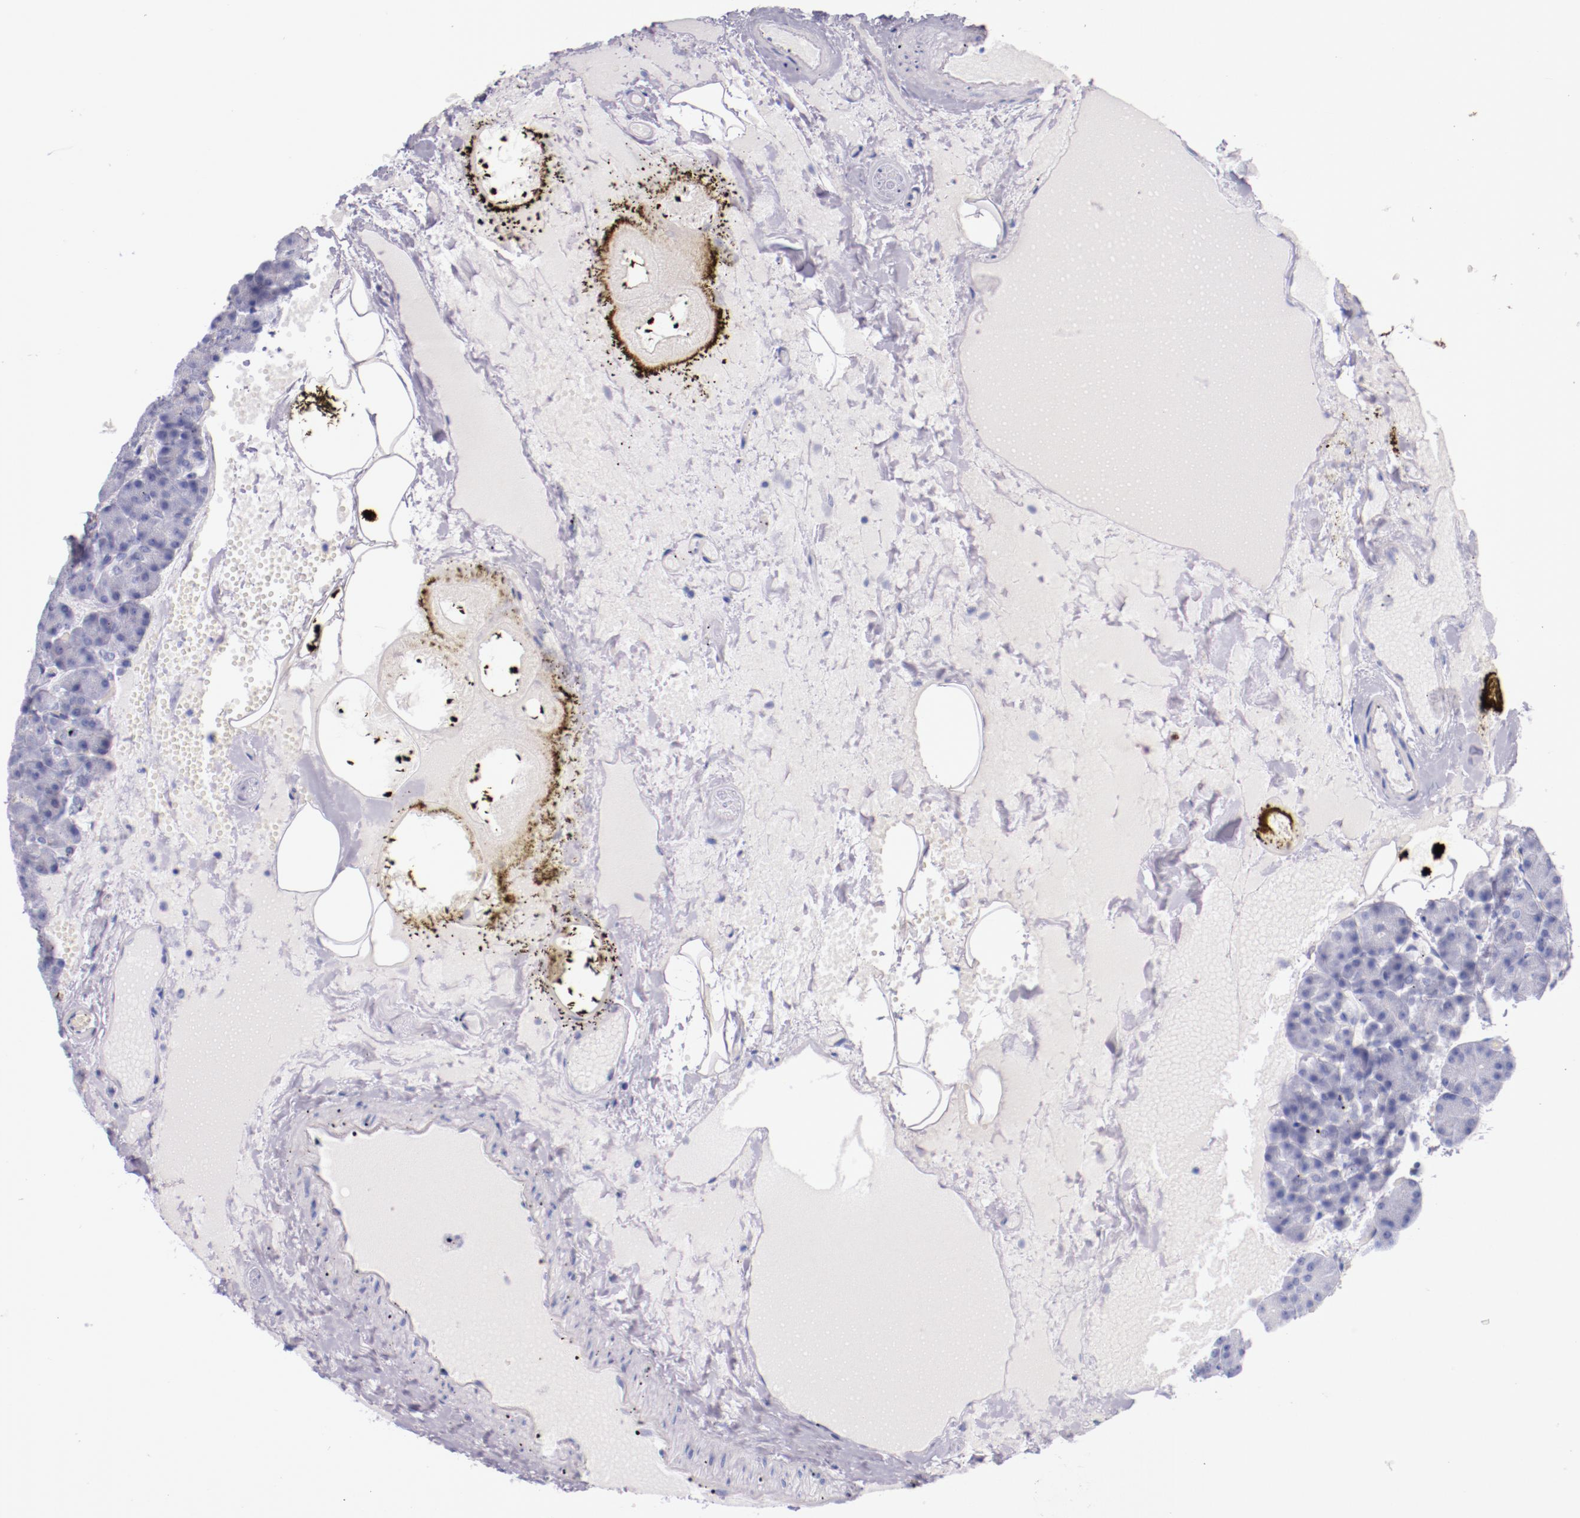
{"staining": {"intensity": "negative", "quantity": "none", "location": "none"}, "tissue": "pancreas", "cell_type": "Exocrine glandular cells", "image_type": "normal", "snomed": [{"axis": "morphology", "description": "Normal tissue, NOS"}, {"axis": "topography", "description": "Pancreas"}], "caption": "A high-resolution image shows immunohistochemistry (IHC) staining of normal pancreas, which displays no significant positivity in exocrine glandular cells. (DAB (3,3'-diaminobenzidine) IHC with hematoxylin counter stain).", "gene": "IRF4", "patient": {"sex": "female", "age": 35}}